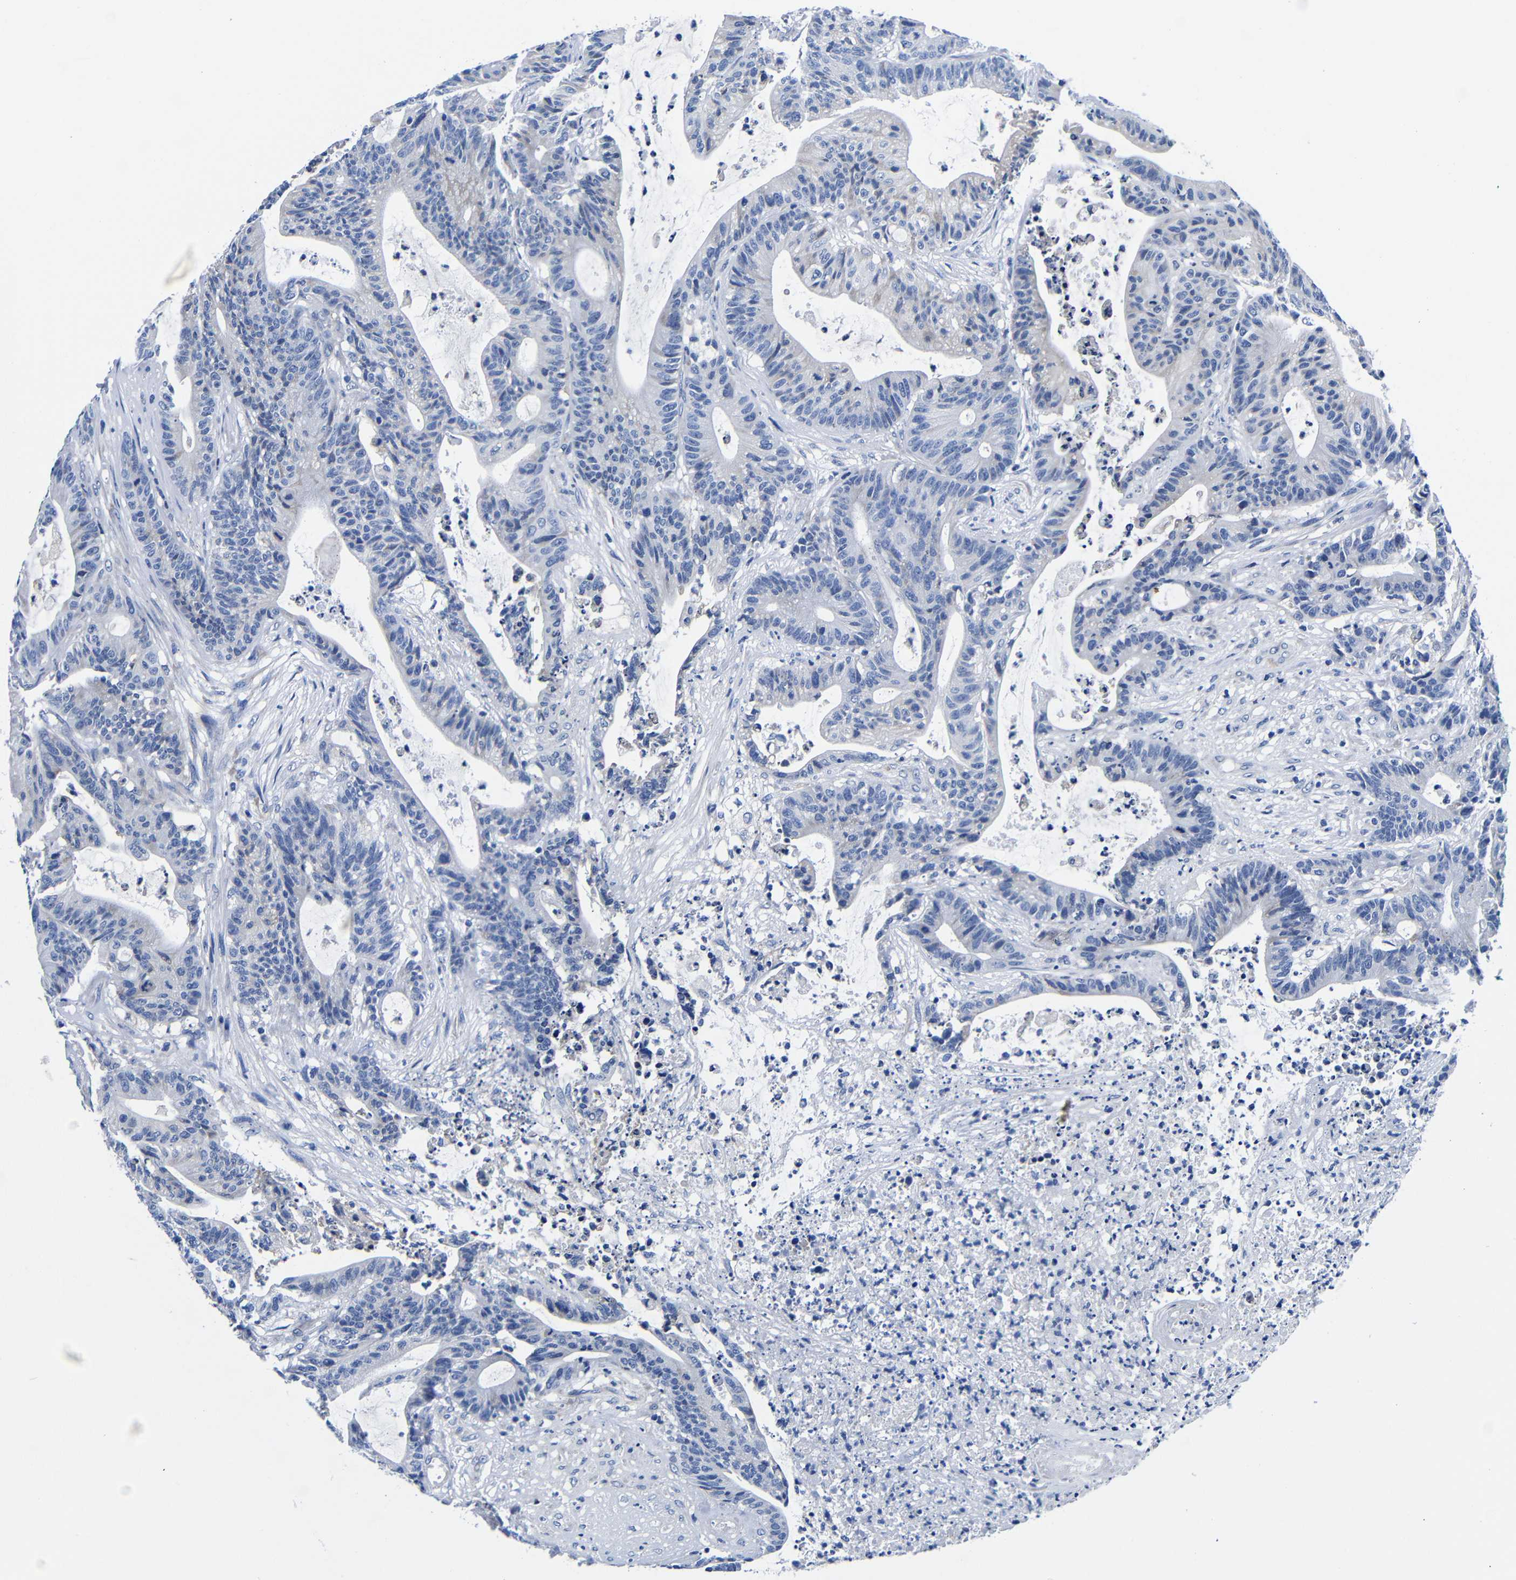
{"staining": {"intensity": "negative", "quantity": "none", "location": "none"}, "tissue": "colorectal cancer", "cell_type": "Tumor cells", "image_type": "cancer", "snomed": [{"axis": "morphology", "description": "Adenocarcinoma, NOS"}, {"axis": "topography", "description": "Colon"}], "caption": "Immunohistochemistry (IHC) of colorectal adenocarcinoma shows no positivity in tumor cells.", "gene": "CLEC4G", "patient": {"sex": "female", "age": 84}}